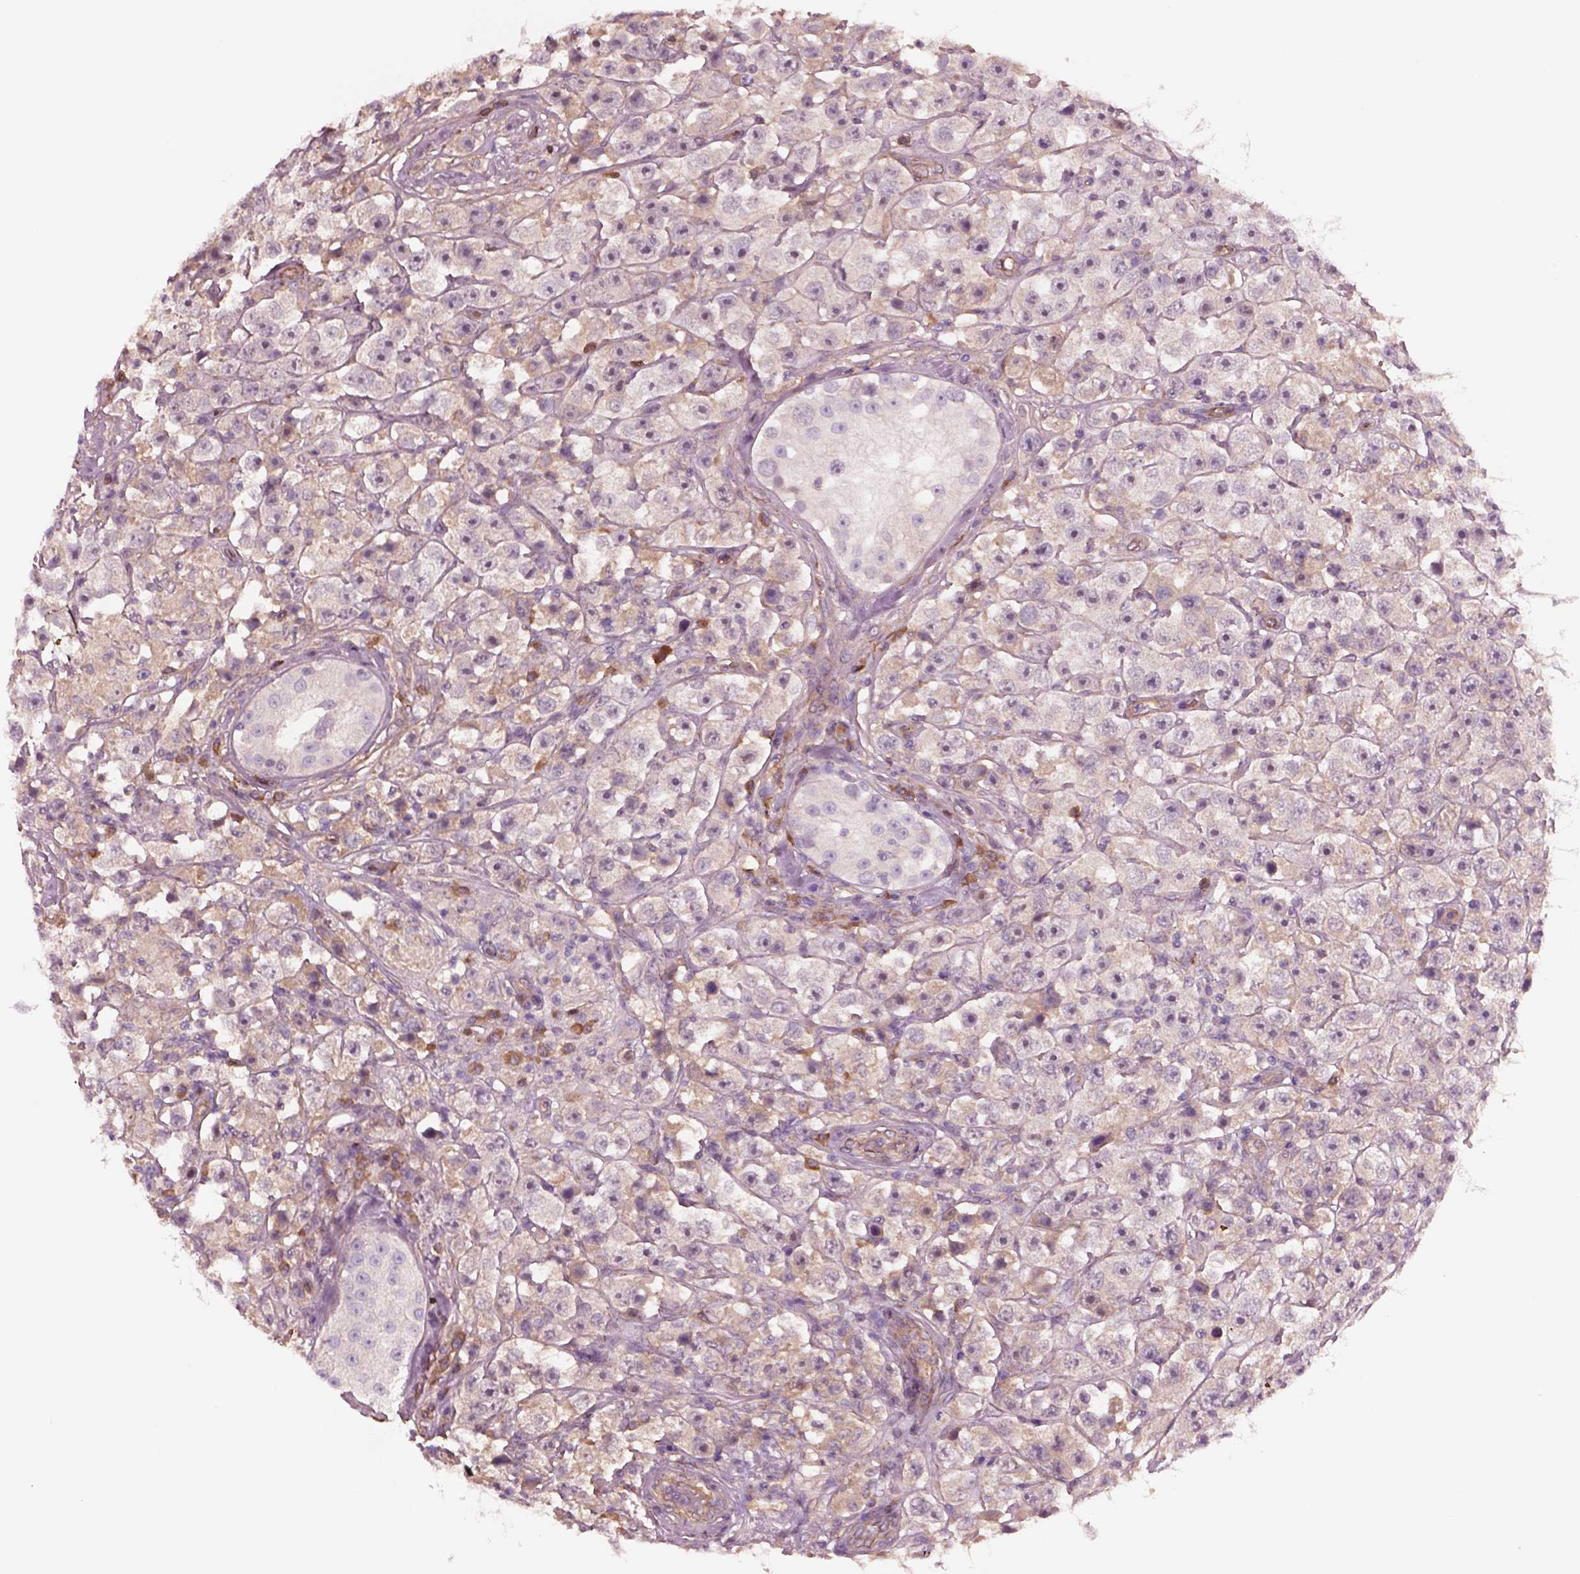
{"staining": {"intensity": "weak", "quantity": "25%-75%", "location": "cytoplasmic/membranous"}, "tissue": "testis cancer", "cell_type": "Tumor cells", "image_type": "cancer", "snomed": [{"axis": "morphology", "description": "Seminoma, NOS"}, {"axis": "topography", "description": "Testis"}], "caption": "This is an image of immunohistochemistry staining of testis seminoma, which shows weak expression in the cytoplasmic/membranous of tumor cells.", "gene": "HTR1B", "patient": {"sex": "male", "age": 45}}